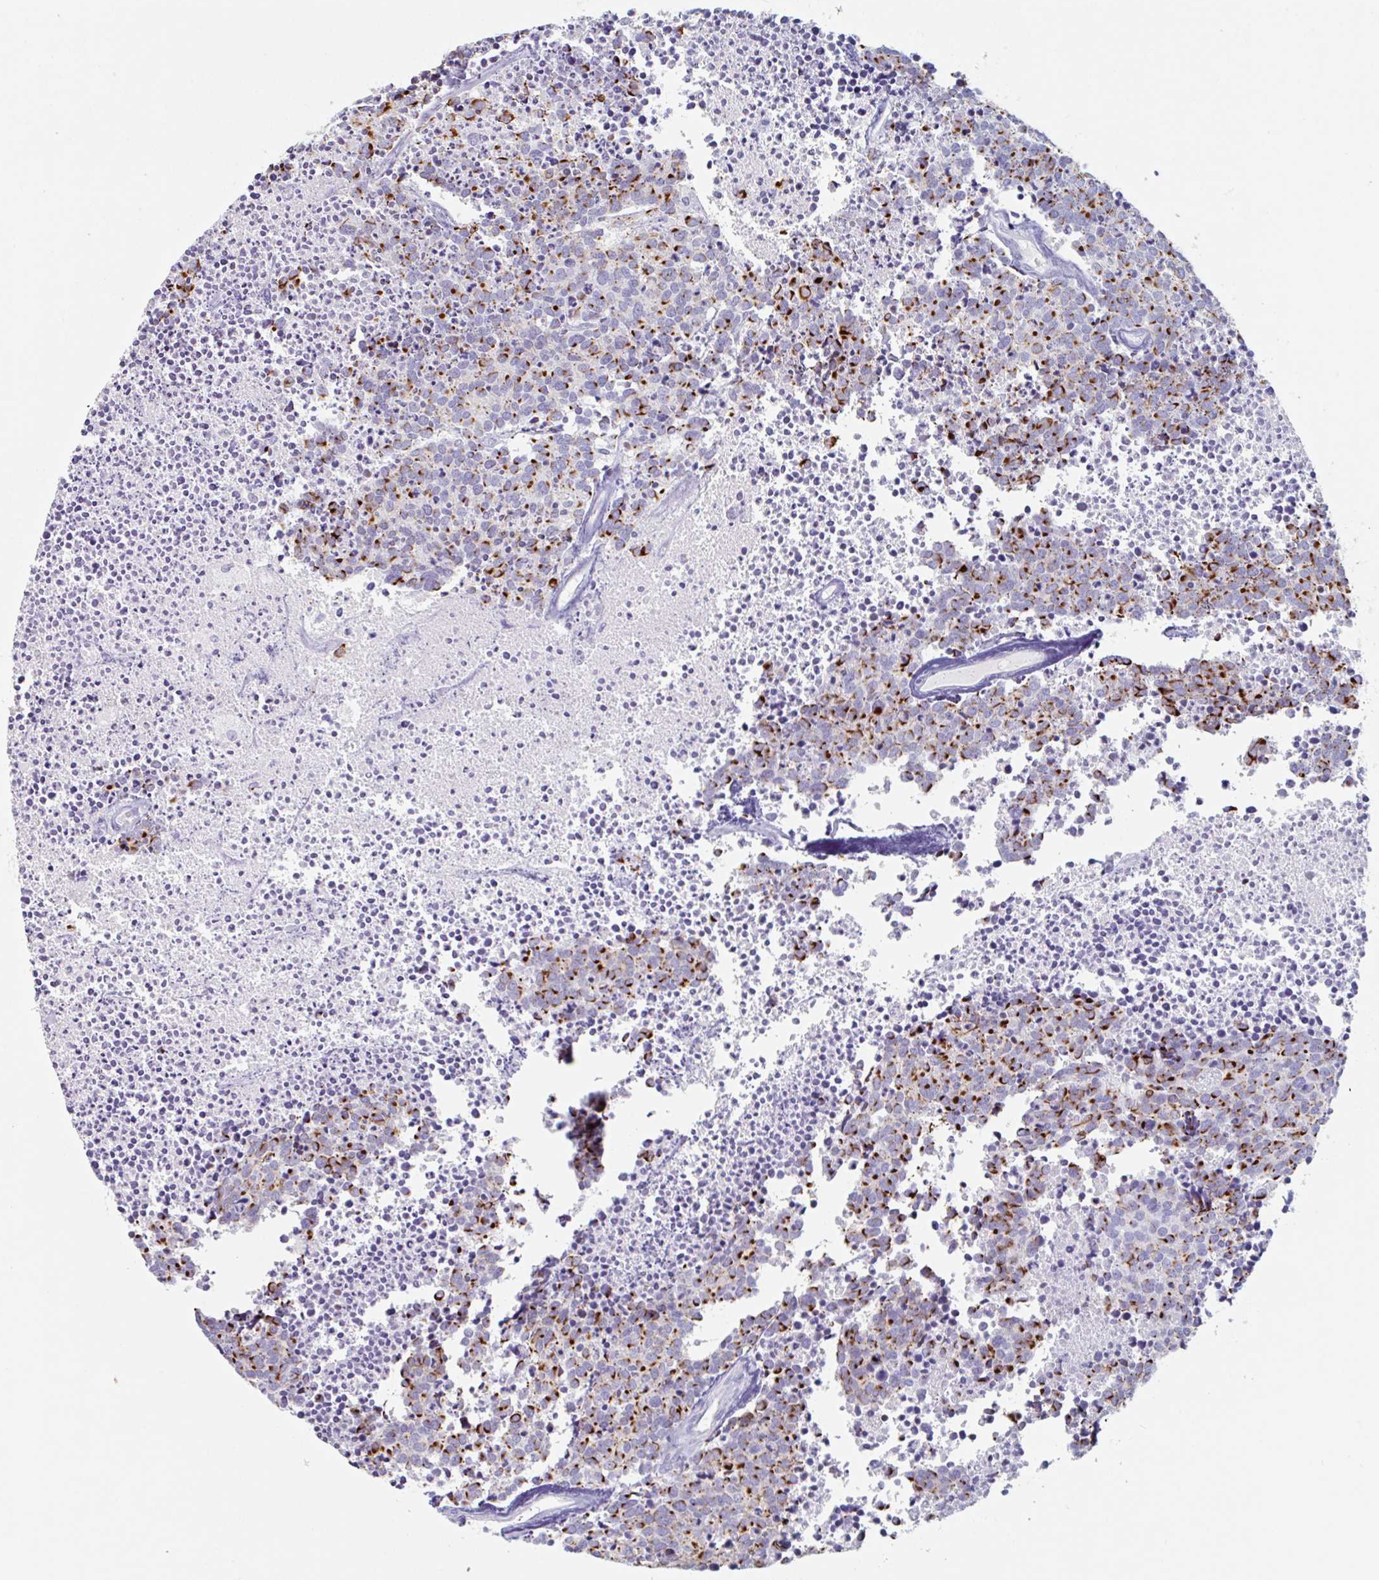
{"staining": {"intensity": "strong", "quantity": ">75%", "location": "cytoplasmic/membranous"}, "tissue": "carcinoid", "cell_type": "Tumor cells", "image_type": "cancer", "snomed": [{"axis": "morphology", "description": "Carcinoid, malignant, NOS"}, {"axis": "topography", "description": "Skin"}], "caption": "The image shows staining of malignant carcinoid, revealing strong cytoplasmic/membranous protein expression (brown color) within tumor cells.", "gene": "EMC4", "patient": {"sex": "female", "age": 79}}